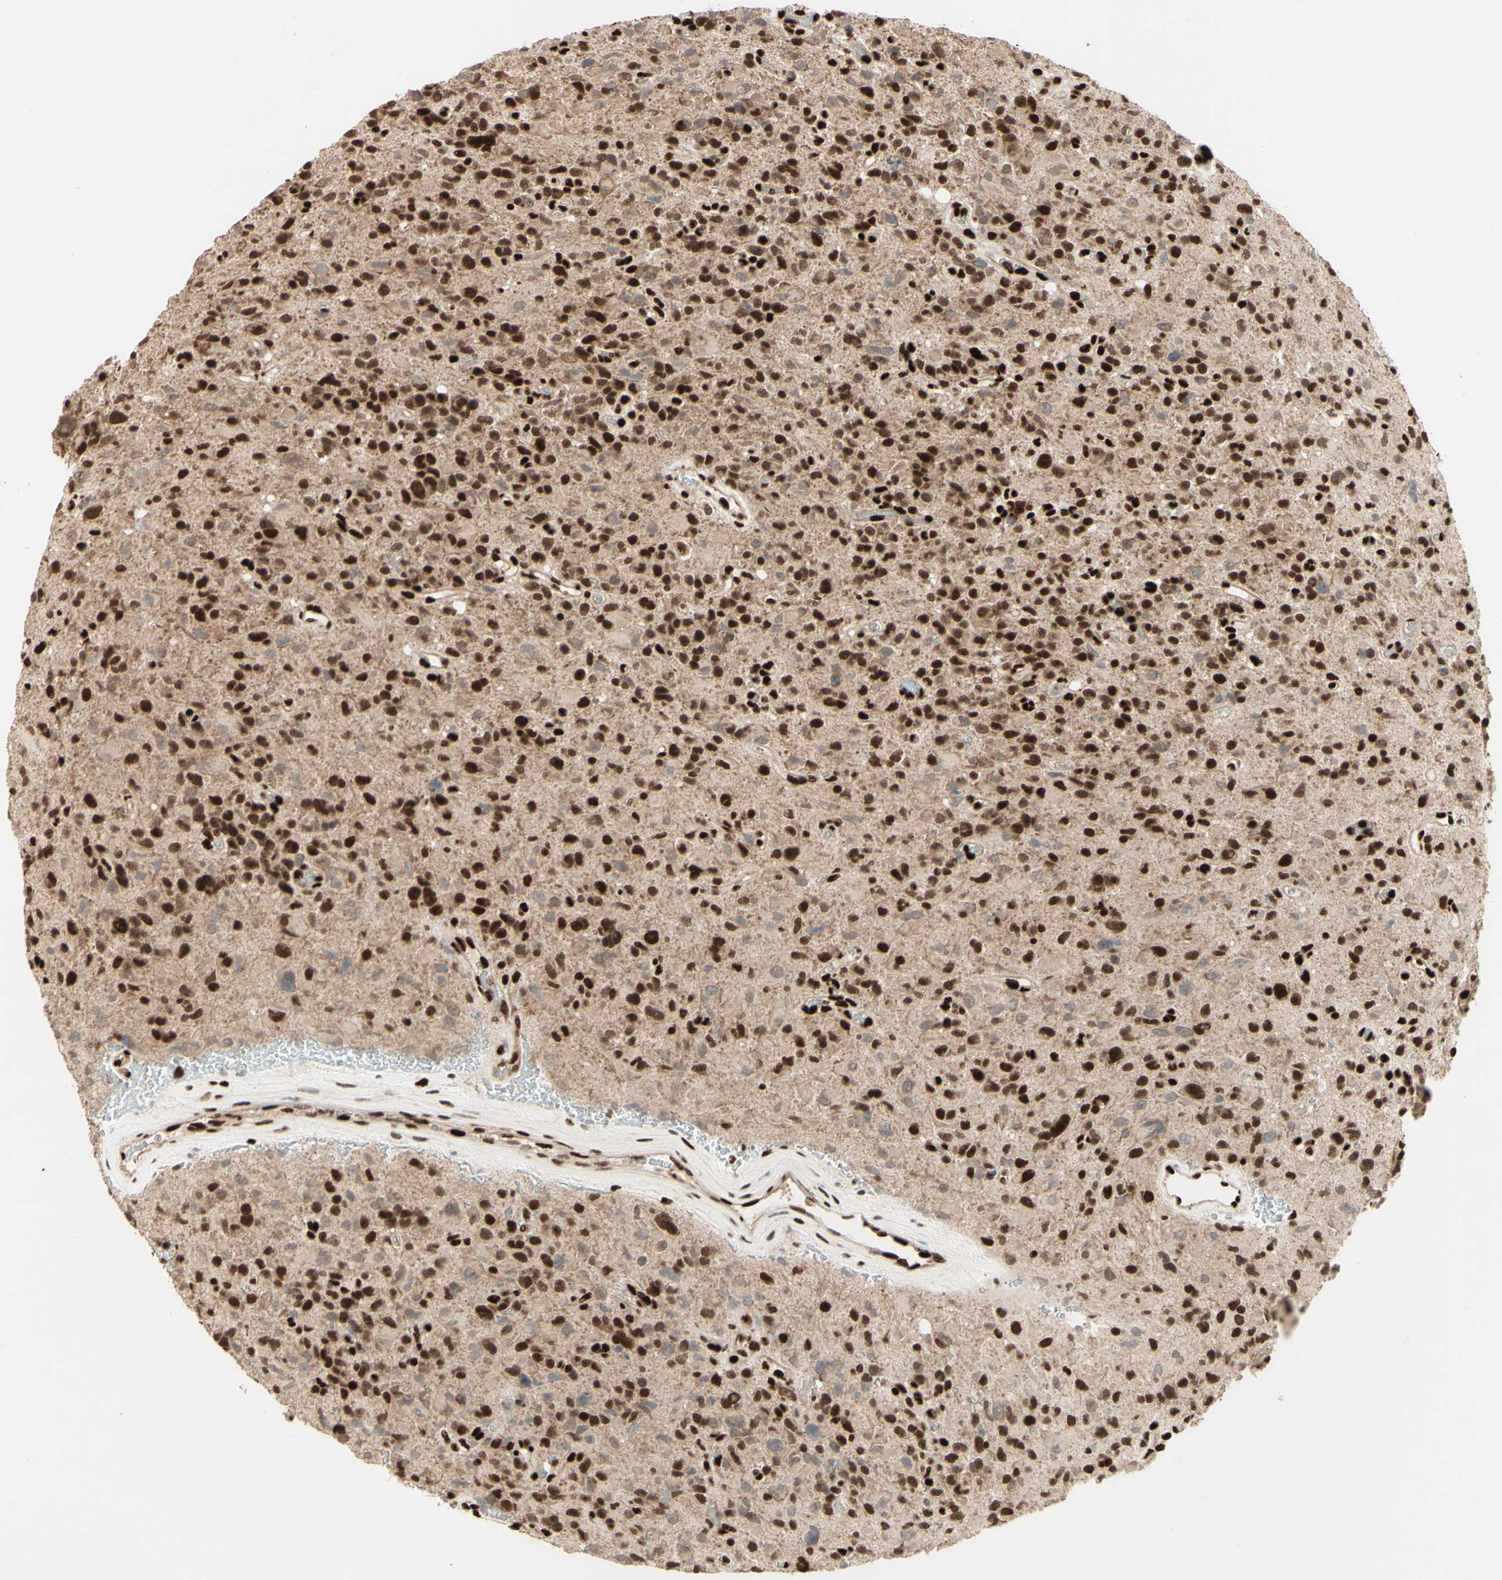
{"staining": {"intensity": "strong", "quantity": ">75%", "location": "nuclear"}, "tissue": "glioma", "cell_type": "Tumor cells", "image_type": "cancer", "snomed": [{"axis": "morphology", "description": "Glioma, malignant, High grade"}, {"axis": "topography", "description": "Brain"}], "caption": "DAB (3,3'-diaminobenzidine) immunohistochemical staining of human malignant high-grade glioma shows strong nuclear protein positivity in about >75% of tumor cells. (DAB = brown stain, brightfield microscopy at high magnification).", "gene": "NR3C1", "patient": {"sex": "male", "age": 48}}